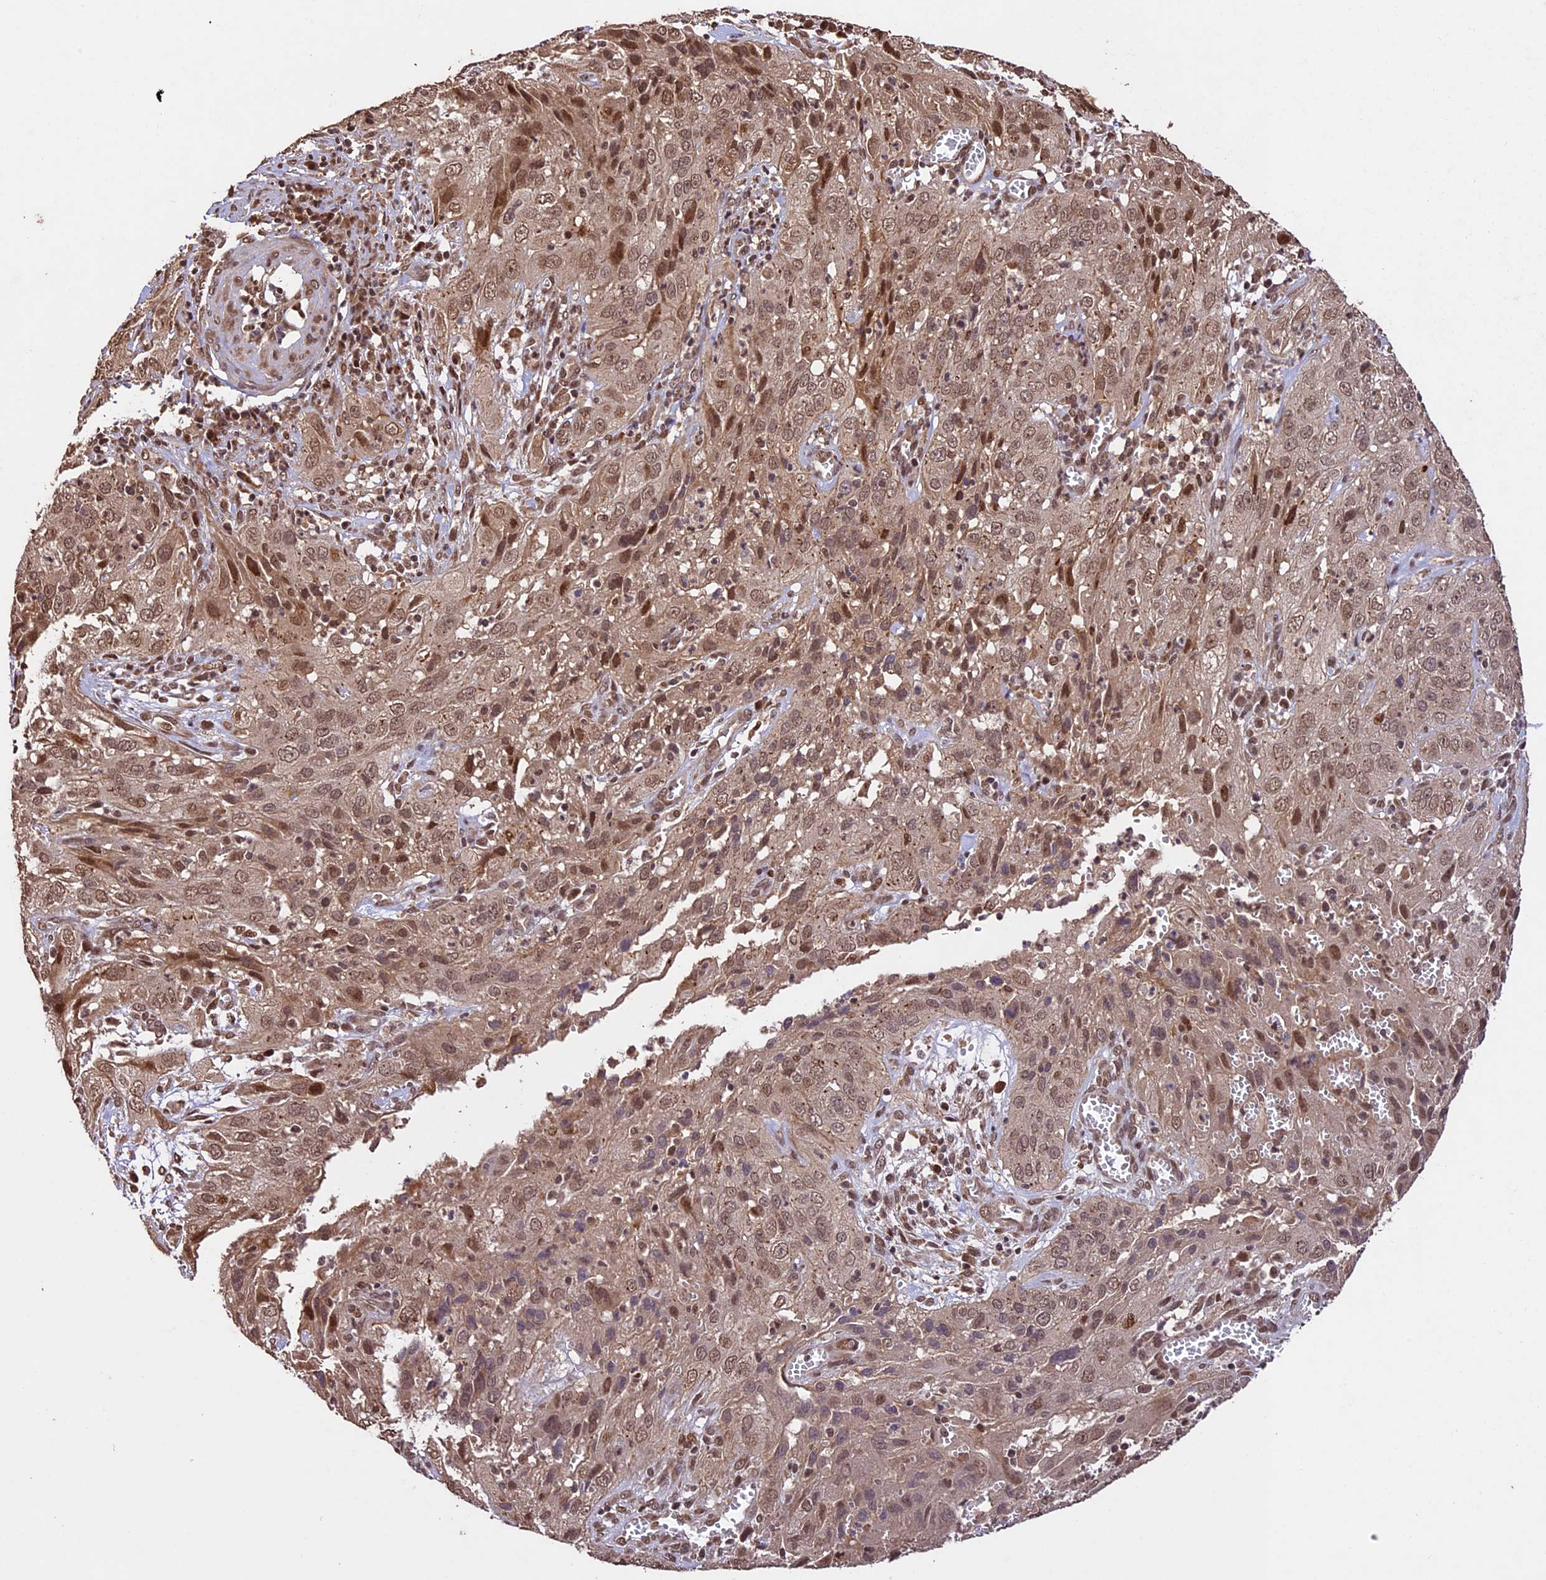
{"staining": {"intensity": "moderate", "quantity": ">75%", "location": "cytoplasmic/membranous,nuclear"}, "tissue": "cervical cancer", "cell_type": "Tumor cells", "image_type": "cancer", "snomed": [{"axis": "morphology", "description": "Squamous cell carcinoma, NOS"}, {"axis": "topography", "description": "Cervix"}], "caption": "Brown immunohistochemical staining in squamous cell carcinoma (cervical) demonstrates moderate cytoplasmic/membranous and nuclear staining in about >75% of tumor cells.", "gene": "CDKN2AIP", "patient": {"sex": "female", "age": 32}}